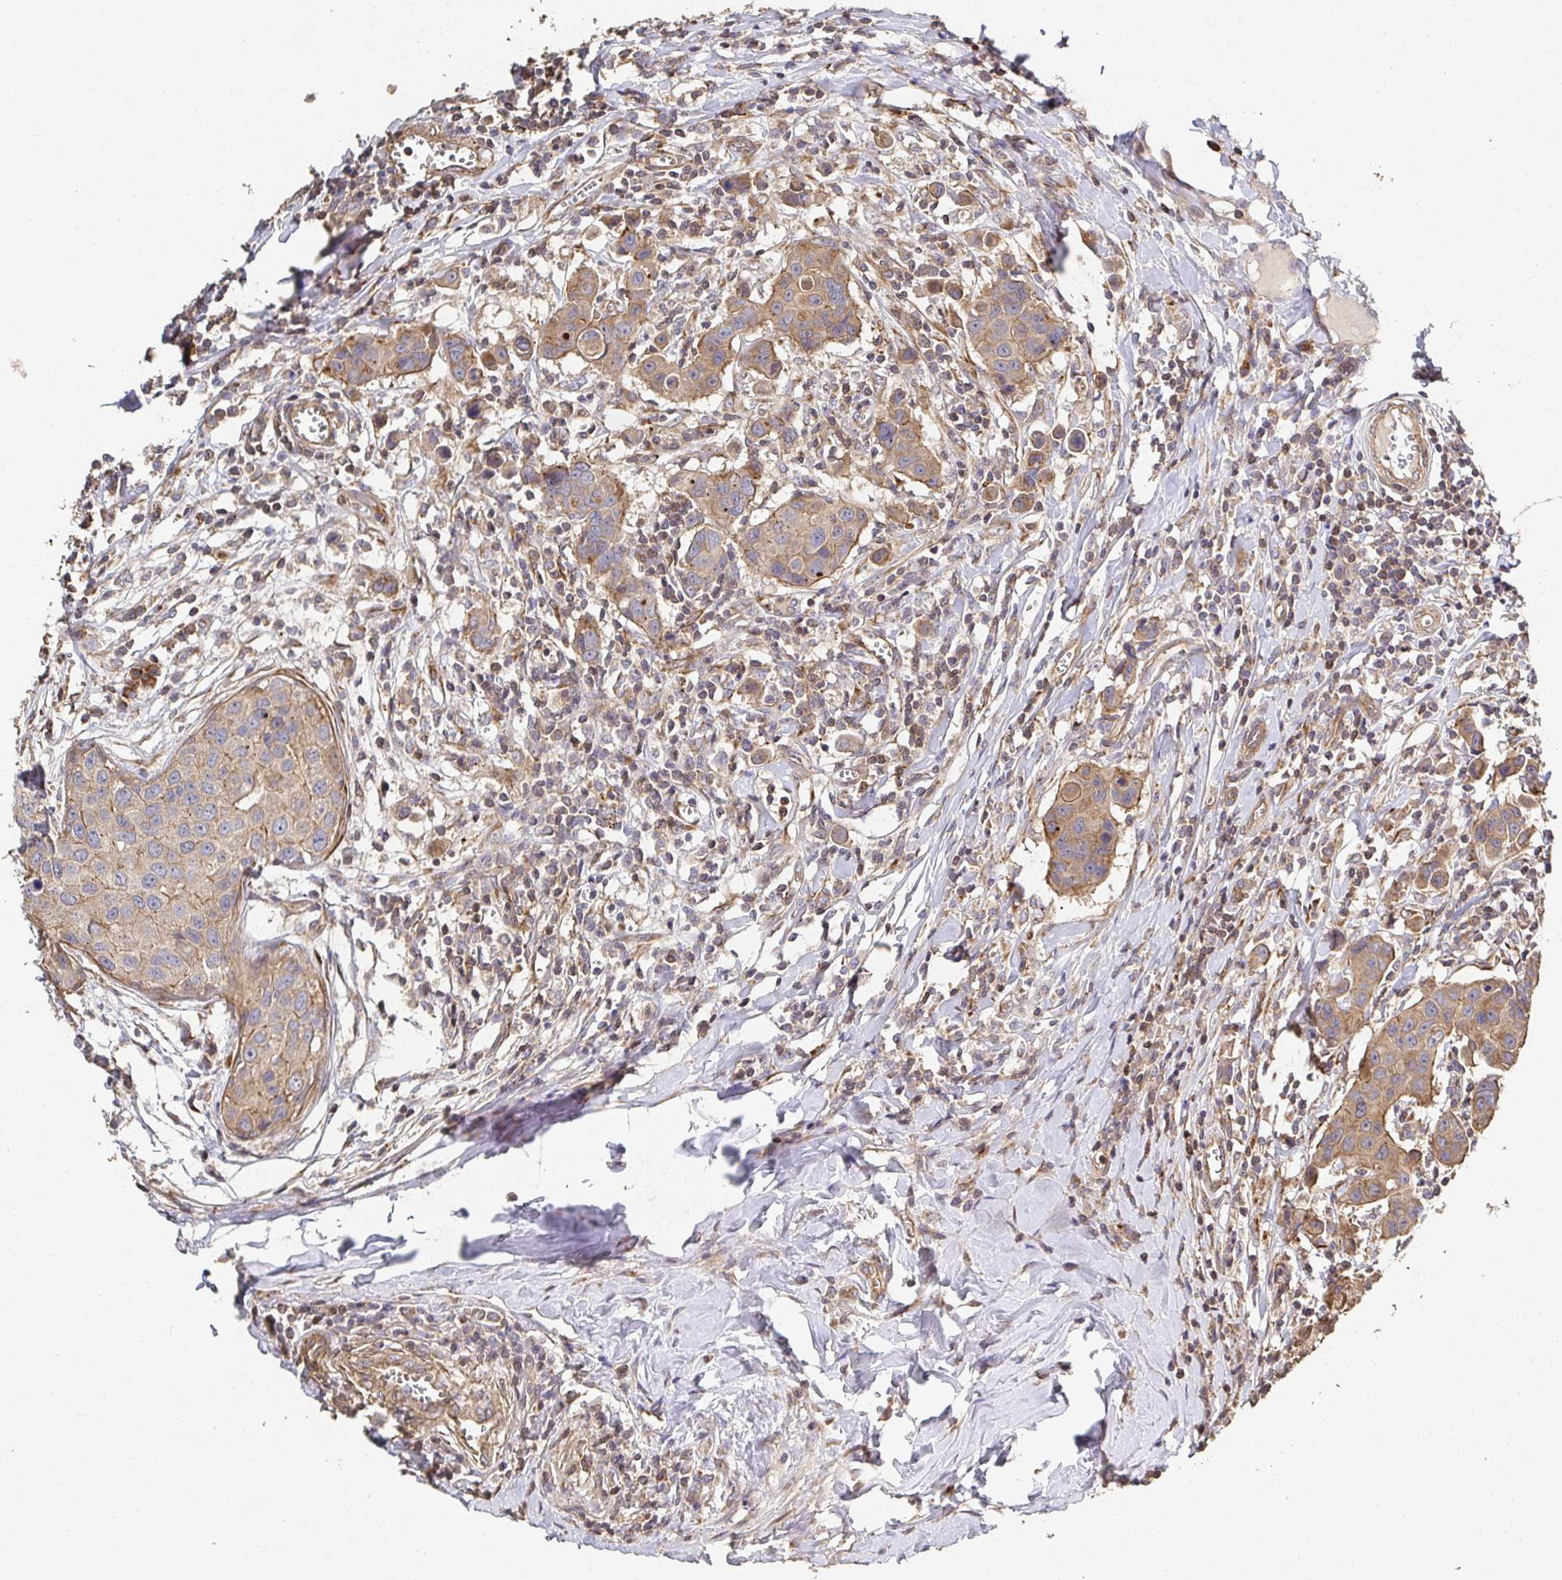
{"staining": {"intensity": "moderate", "quantity": ">75%", "location": "cytoplasmic/membranous"}, "tissue": "breast cancer", "cell_type": "Tumor cells", "image_type": "cancer", "snomed": [{"axis": "morphology", "description": "Duct carcinoma"}, {"axis": "topography", "description": "Breast"}], "caption": "Protein staining displays moderate cytoplasmic/membranous expression in approximately >75% of tumor cells in breast infiltrating ductal carcinoma.", "gene": "APBB1", "patient": {"sex": "female", "age": 24}}